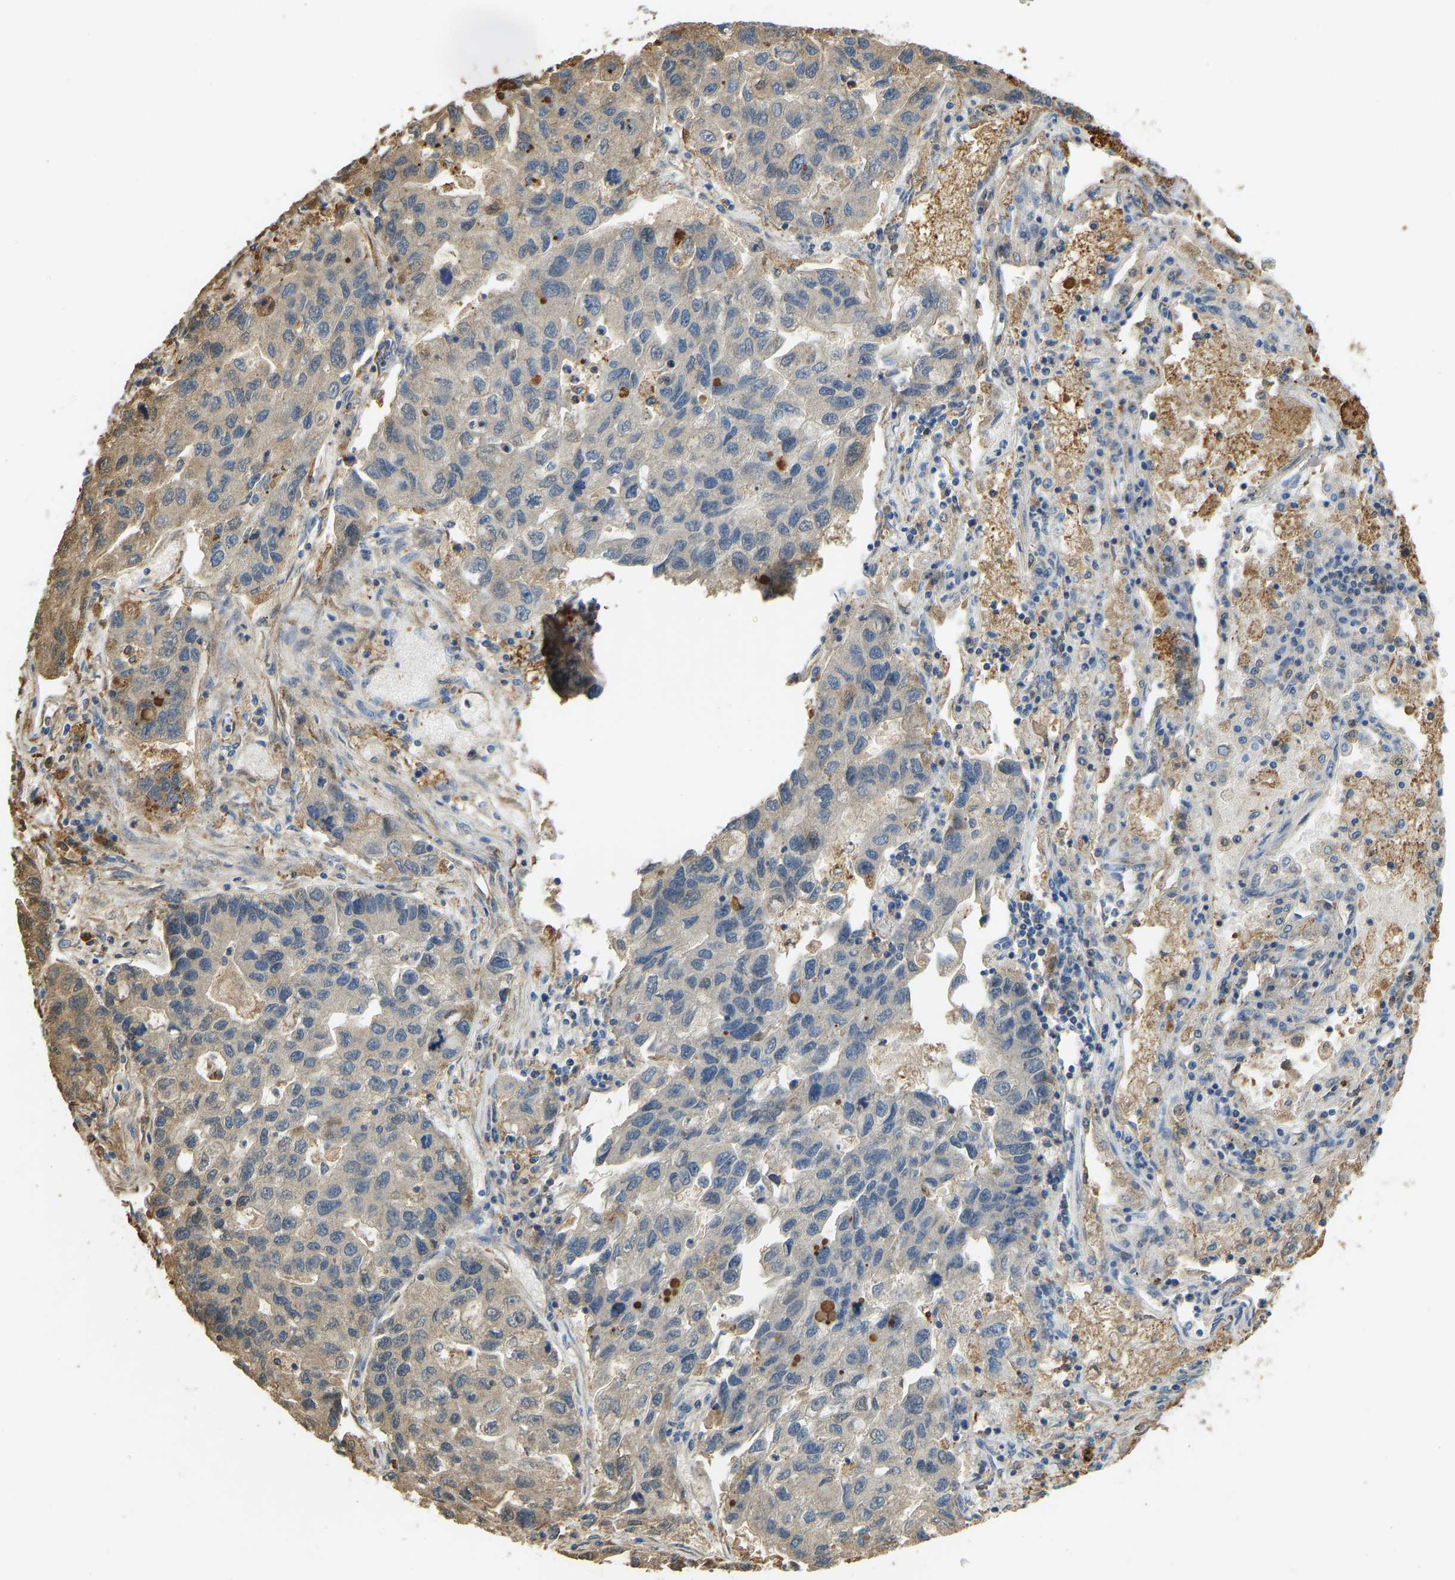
{"staining": {"intensity": "weak", "quantity": "25%-75%", "location": "cytoplasmic/membranous"}, "tissue": "lung cancer", "cell_type": "Tumor cells", "image_type": "cancer", "snomed": [{"axis": "morphology", "description": "Adenocarcinoma, NOS"}, {"axis": "topography", "description": "Lung"}], "caption": "This is a micrograph of IHC staining of lung cancer (adenocarcinoma), which shows weak expression in the cytoplasmic/membranous of tumor cells.", "gene": "THBS4", "patient": {"sex": "female", "age": 51}}